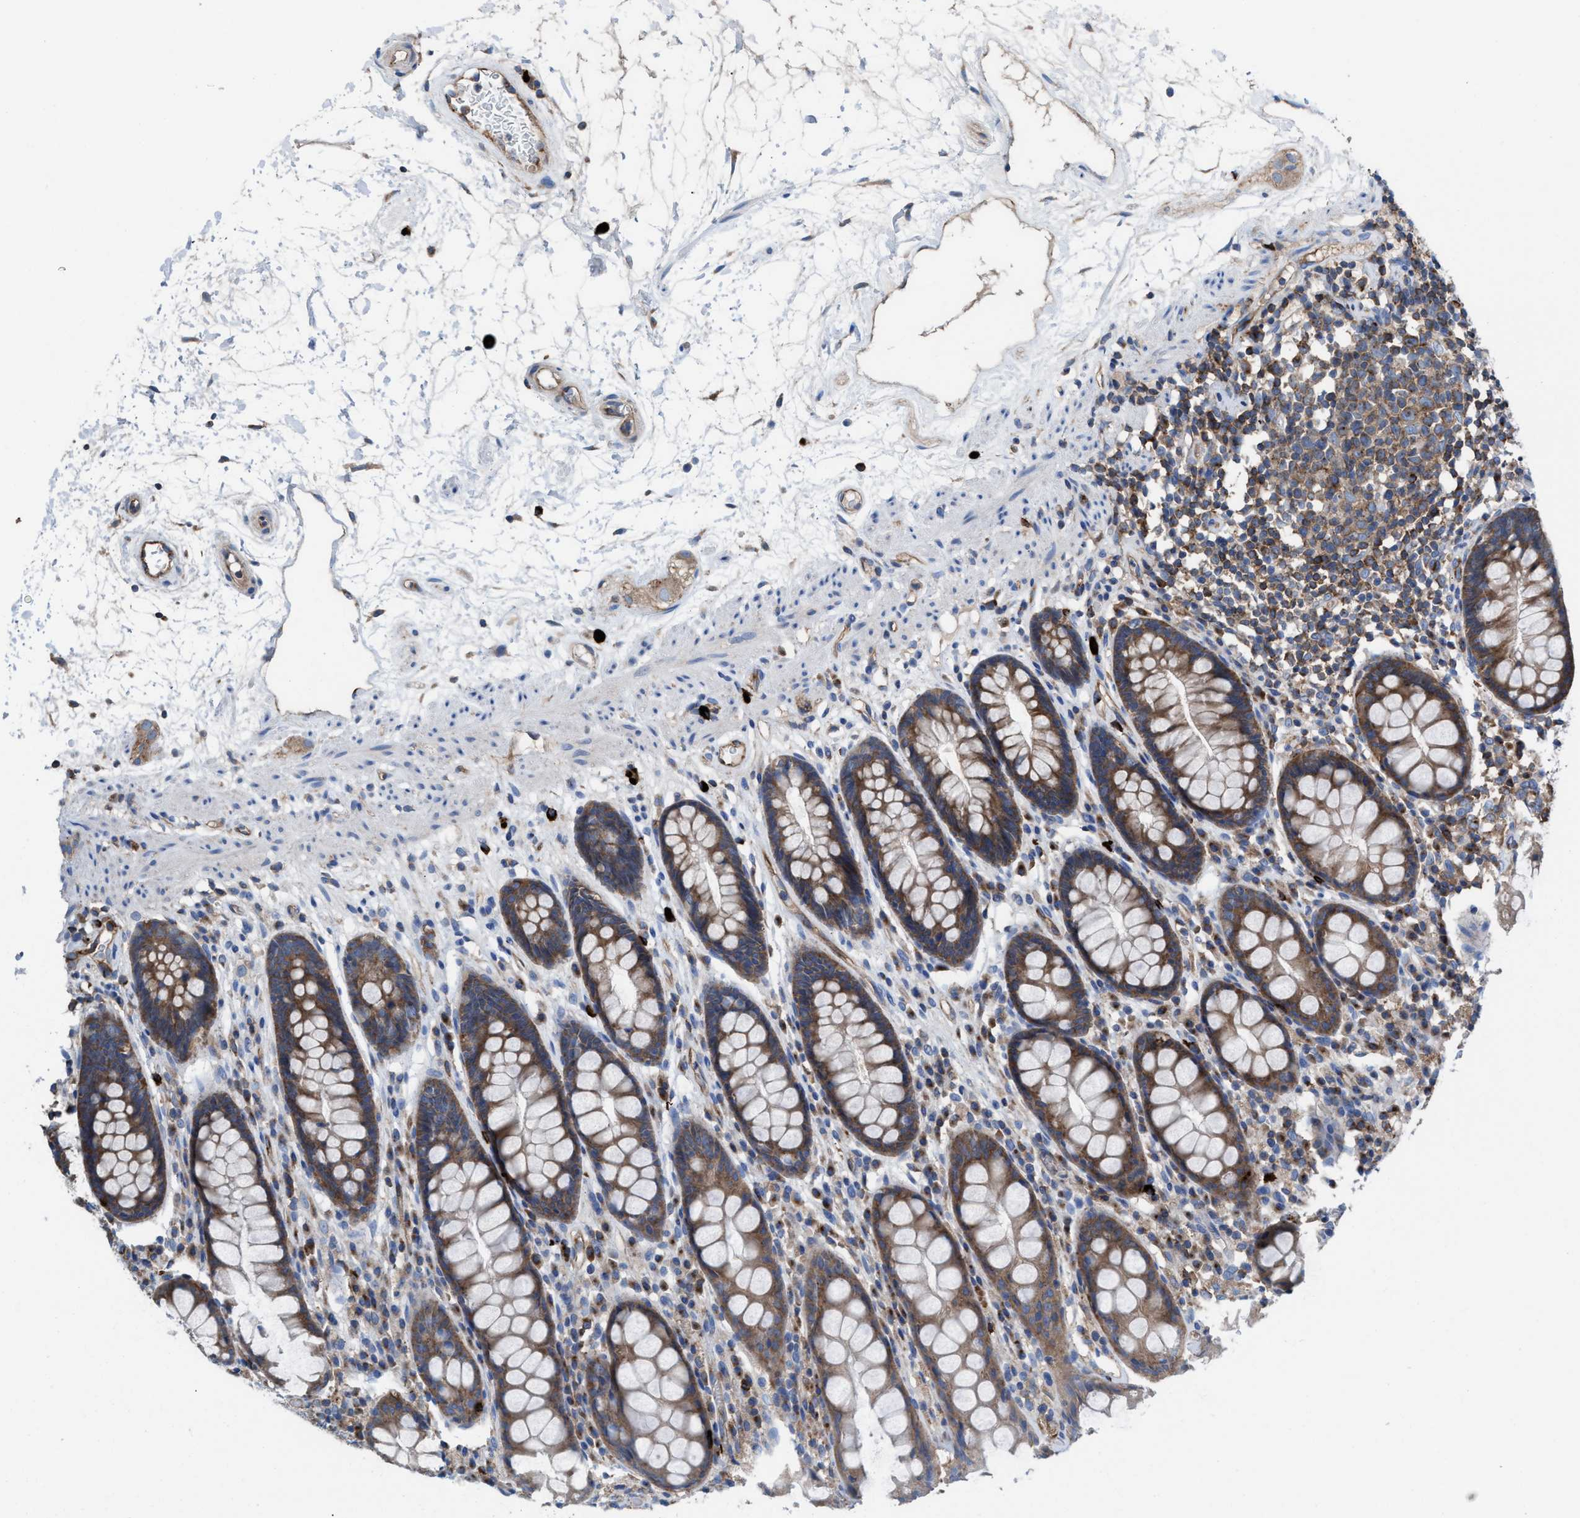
{"staining": {"intensity": "moderate", "quantity": ">75%", "location": "cytoplasmic/membranous"}, "tissue": "rectum", "cell_type": "Glandular cells", "image_type": "normal", "snomed": [{"axis": "morphology", "description": "Normal tissue, NOS"}, {"axis": "topography", "description": "Rectum"}], "caption": "Immunohistochemistry of unremarkable rectum shows medium levels of moderate cytoplasmic/membranous positivity in about >75% of glandular cells.", "gene": "NYAP1", "patient": {"sex": "male", "age": 64}}